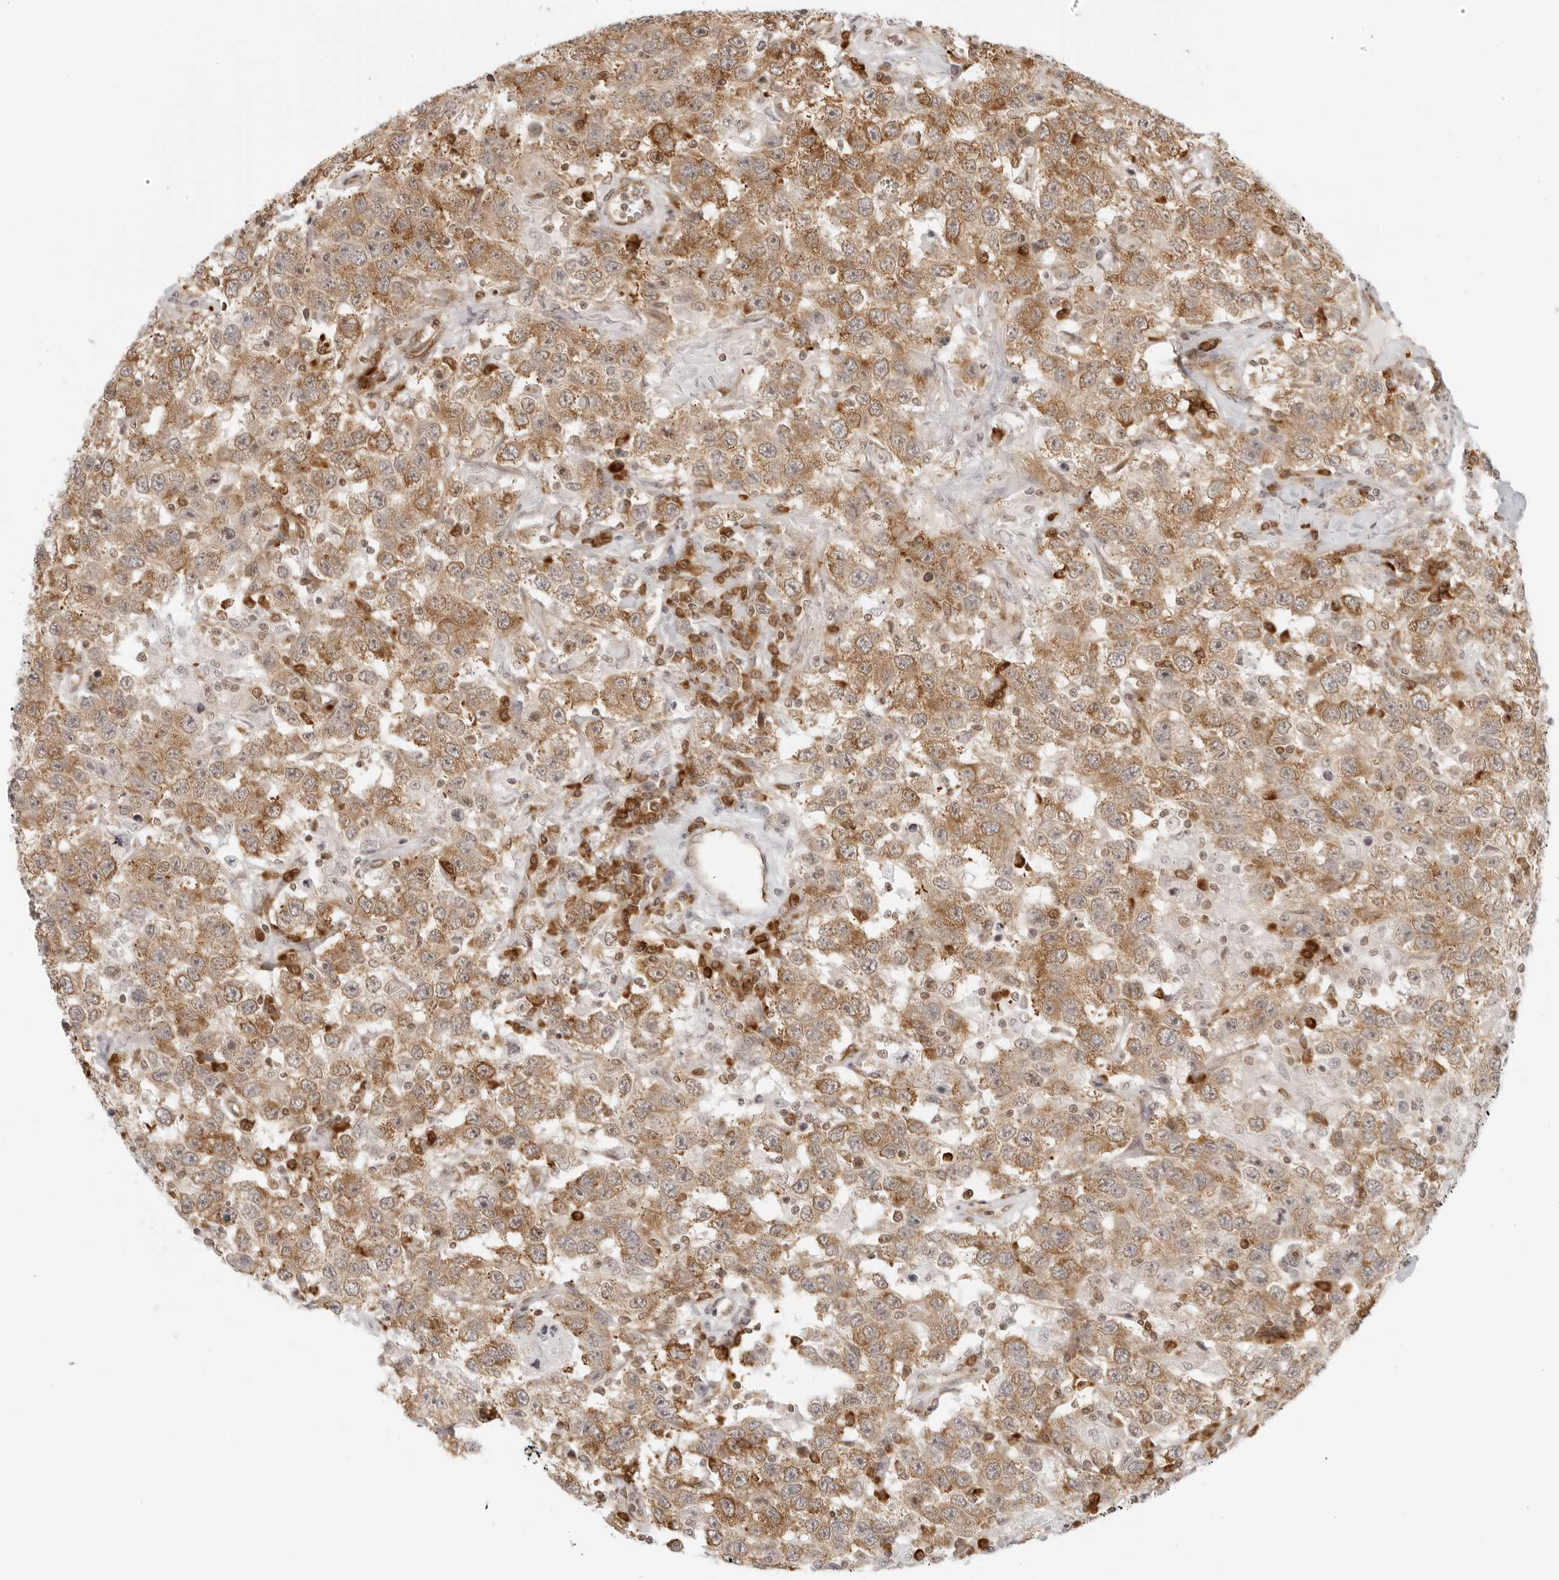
{"staining": {"intensity": "moderate", "quantity": ">75%", "location": "cytoplasmic/membranous"}, "tissue": "testis cancer", "cell_type": "Tumor cells", "image_type": "cancer", "snomed": [{"axis": "morphology", "description": "Seminoma, NOS"}, {"axis": "topography", "description": "Testis"}], "caption": "Immunohistochemical staining of testis cancer demonstrates medium levels of moderate cytoplasmic/membranous expression in about >75% of tumor cells.", "gene": "EIF4G1", "patient": {"sex": "male", "age": 41}}